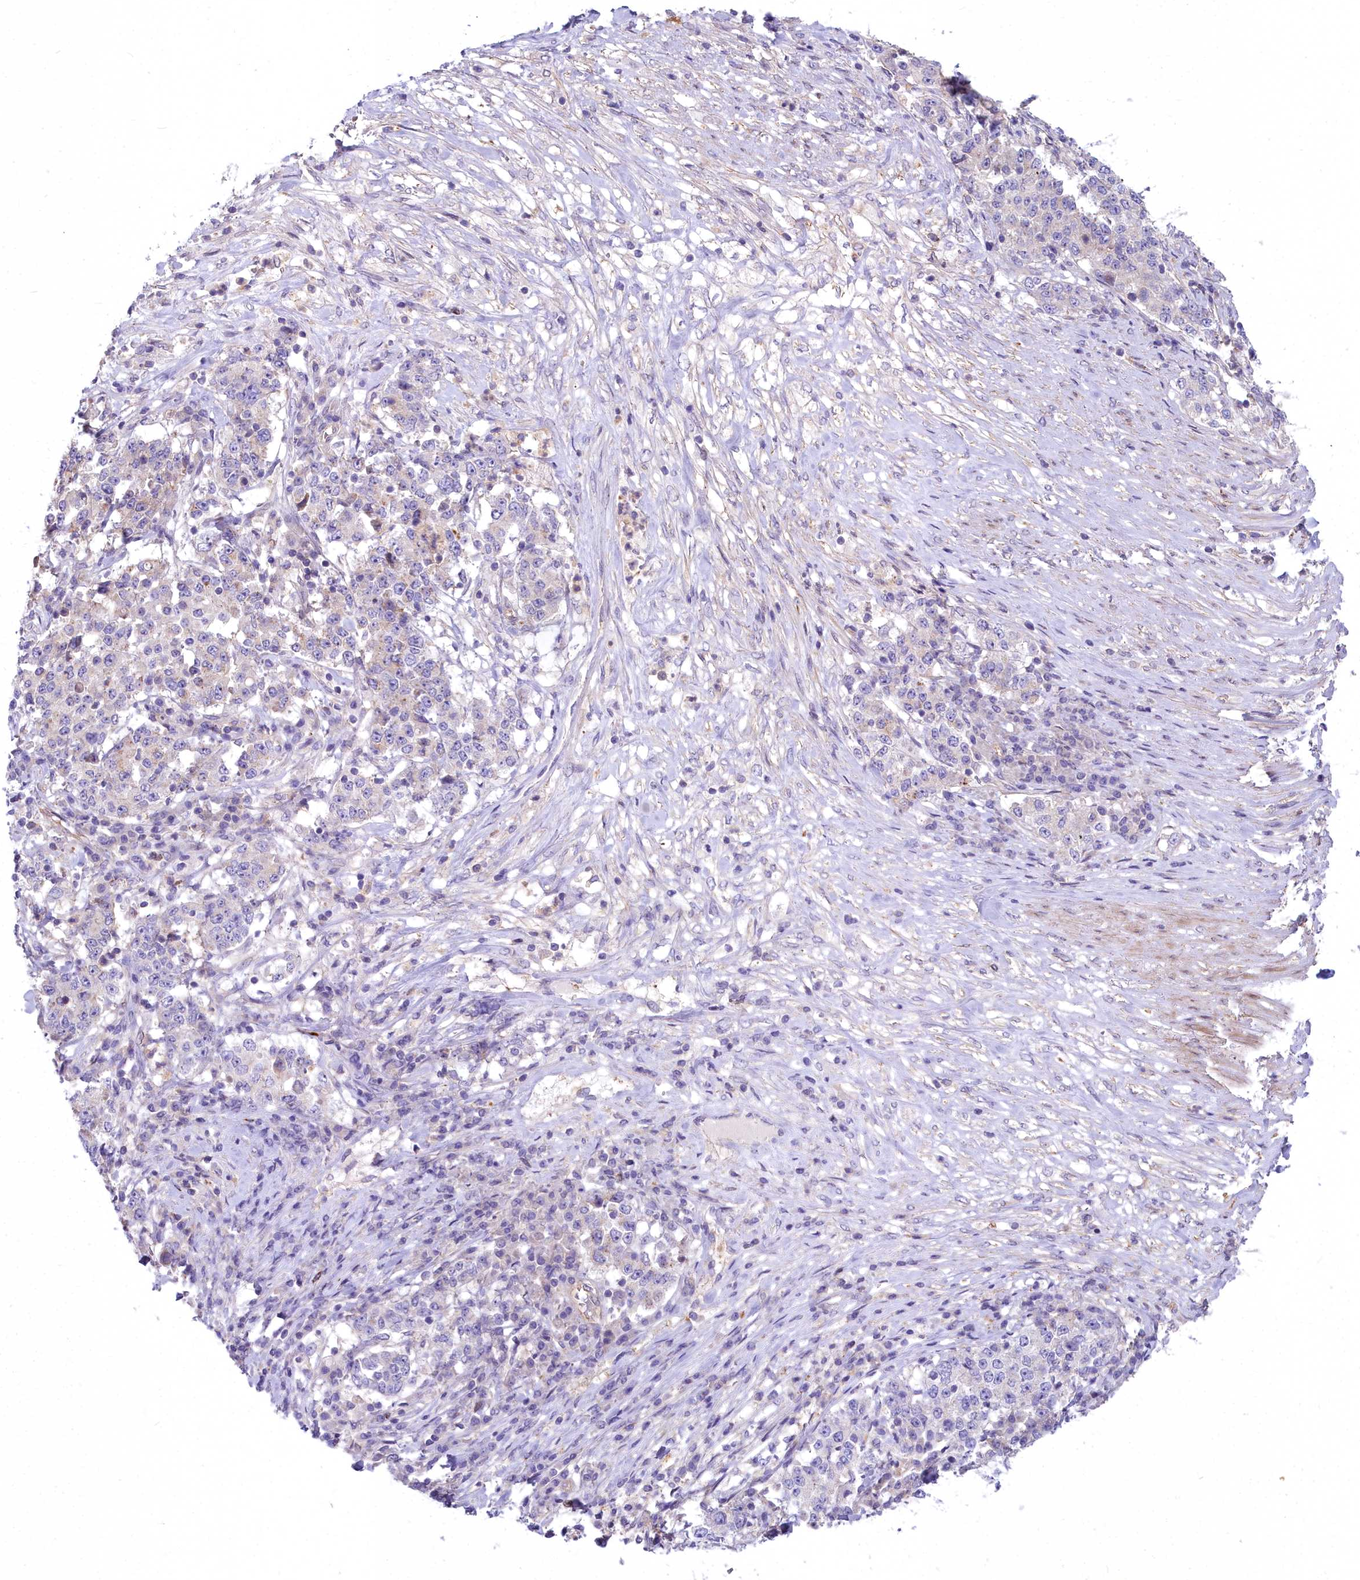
{"staining": {"intensity": "negative", "quantity": "none", "location": "none"}, "tissue": "stomach cancer", "cell_type": "Tumor cells", "image_type": "cancer", "snomed": [{"axis": "morphology", "description": "Adenocarcinoma, NOS"}, {"axis": "topography", "description": "Stomach"}], "caption": "Immunohistochemical staining of human stomach cancer (adenocarcinoma) reveals no significant expression in tumor cells.", "gene": "HLA-DOA", "patient": {"sex": "male", "age": 59}}